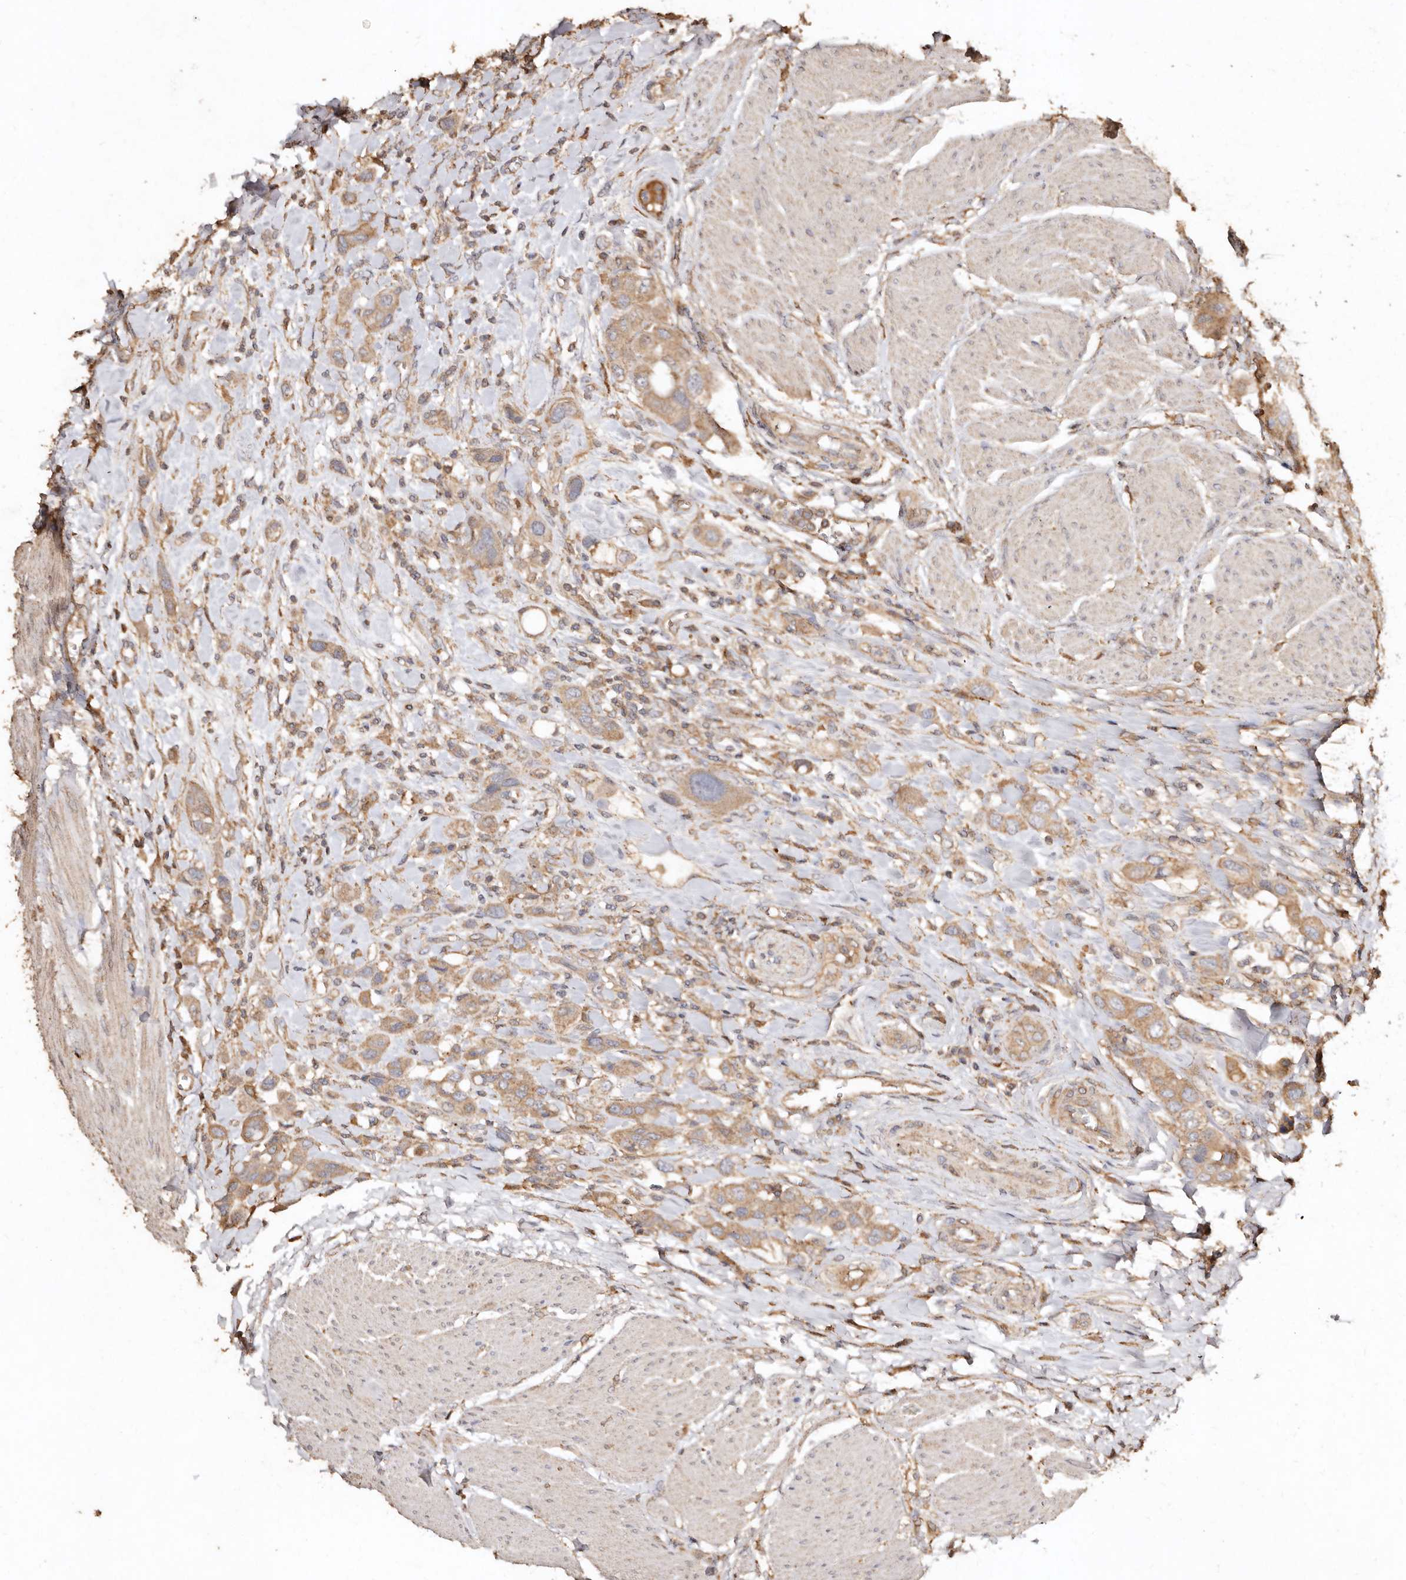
{"staining": {"intensity": "moderate", "quantity": ">75%", "location": "cytoplasmic/membranous"}, "tissue": "urothelial cancer", "cell_type": "Tumor cells", "image_type": "cancer", "snomed": [{"axis": "morphology", "description": "Urothelial carcinoma, High grade"}, {"axis": "topography", "description": "Urinary bladder"}], "caption": "IHC staining of urothelial cancer, which displays medium levels of moderate cytoplasmic/membranous expression in about >75% of tumor cells indicating moderate cytoplasmic/membranous protein expression. The staining was performed using DAB (brown) for protein detection and nuclei were counterstained in hematoxylin (blue).", "gene": "FARS2", "patient": {"sex": "male", "age": 50}}